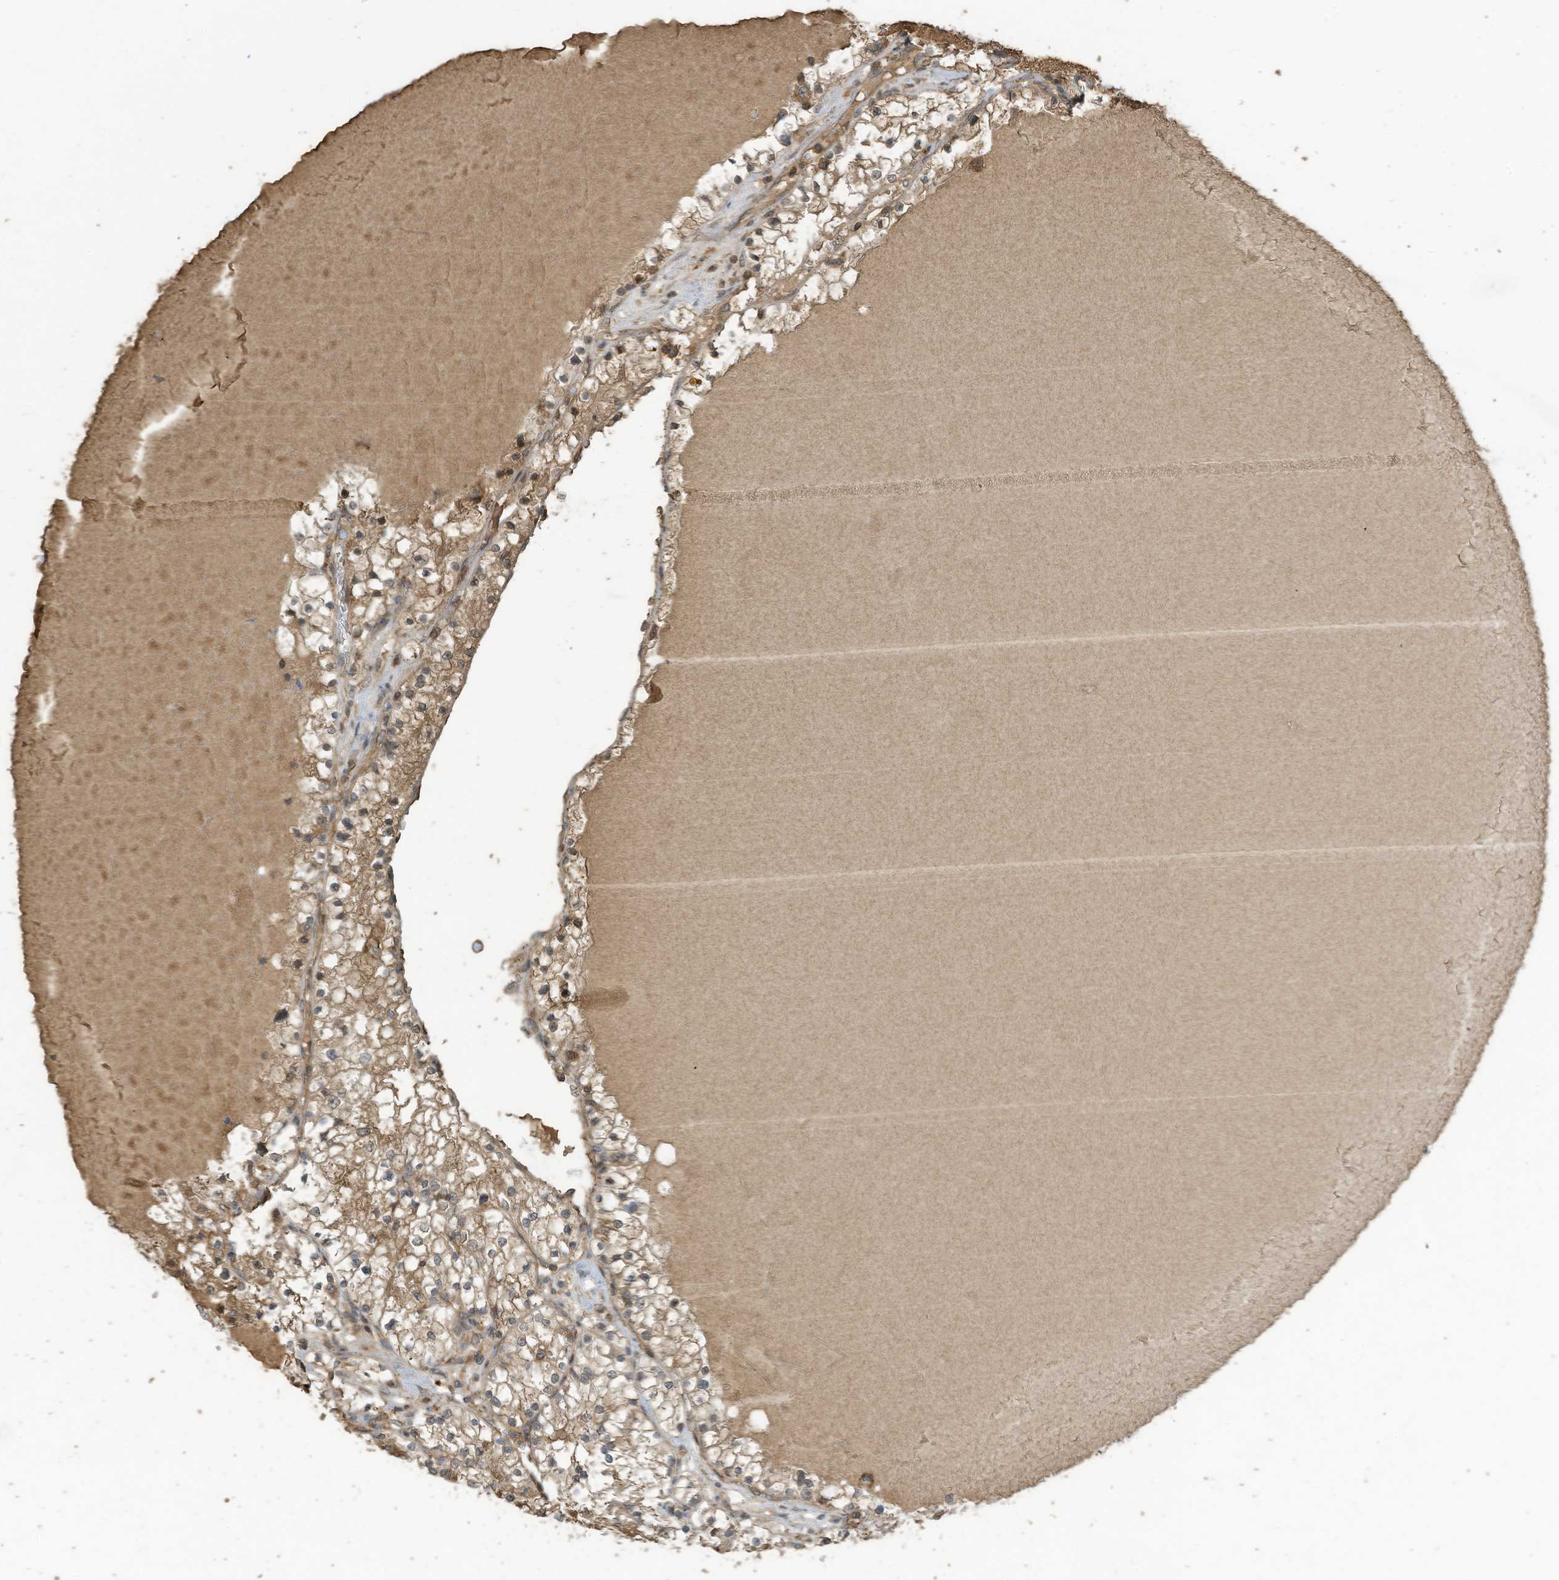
{"staining": {"intensity": "moderate", "quantity": ">75%", "location": "cytoplasmic/membranous"}, "tissue": "renal cancer", "cell_type": "Tumor cells", "image_type": "cancer", "snomed": [{"axis": "morphology", "description": "Normal tissue, NOS"}, {"axis": "morphology", "description": "Adenocarcinoma, NOS"}, {"axis": "topography", "description": "Kidney"}], "caption": "Renal cancer (adenocarcinoma) stained for a protein displays moderate cytoplasmic/membranous positivity in tumor cells.", "gene": "COX10", "patient": {"sex": "male", "age": 68}}